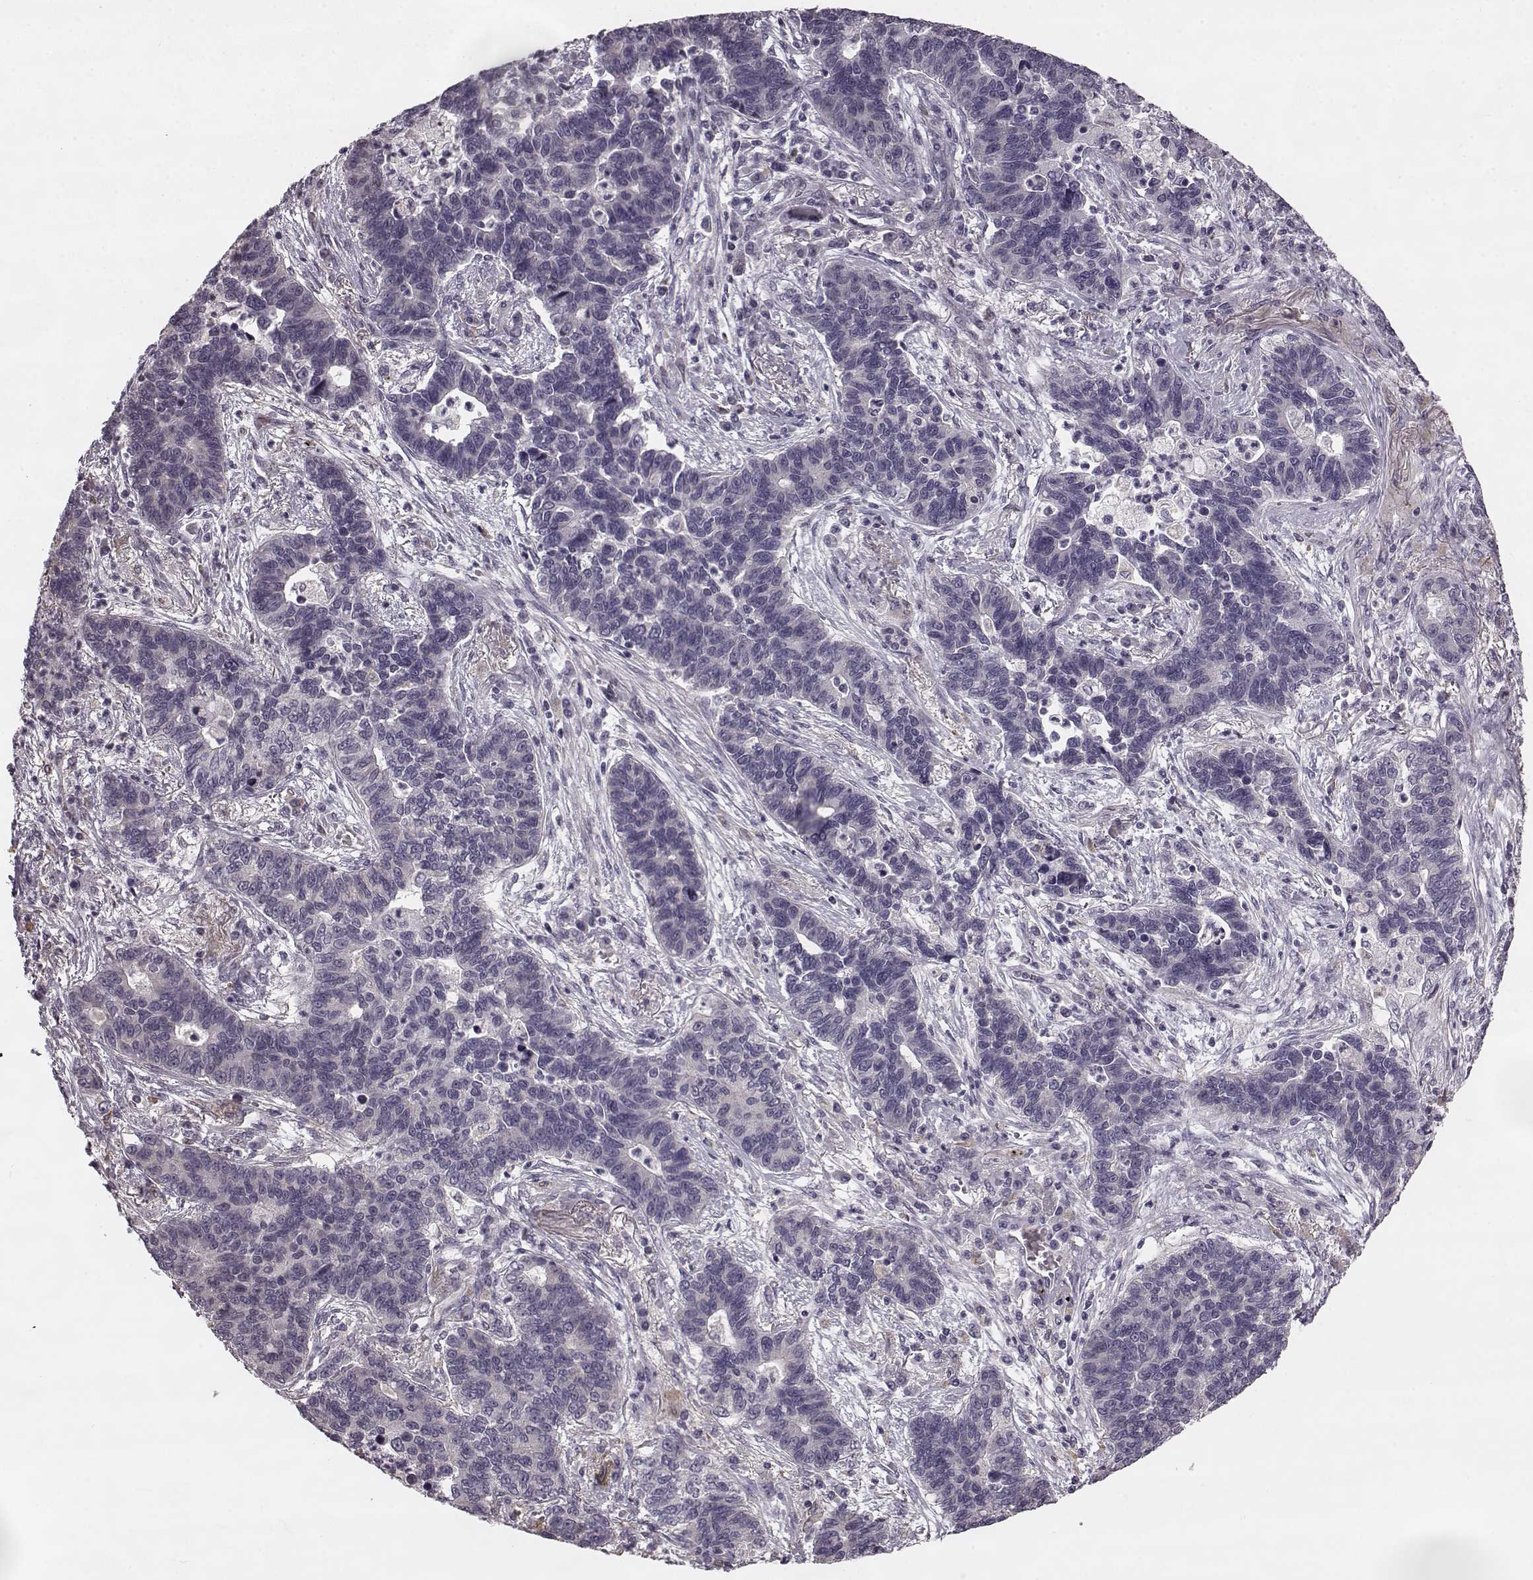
{"staining": {"intensity": "negative", "quantity": "none", "location": "none"}, "tissue": "lung cancer", "cell_type": "Tumor cells", "image_type": "cancer", "snomed": [{"axis": "morphology", "description": "Adenocarcinoma, NOS"}, {"axis": "topography", "description": "Lung"}], "caption": "Tumor cells are negative for protein expression in human adenocarcinoma (lung).", "gene": "HMMR", "patient": {"sex": "female", "age": 57}}